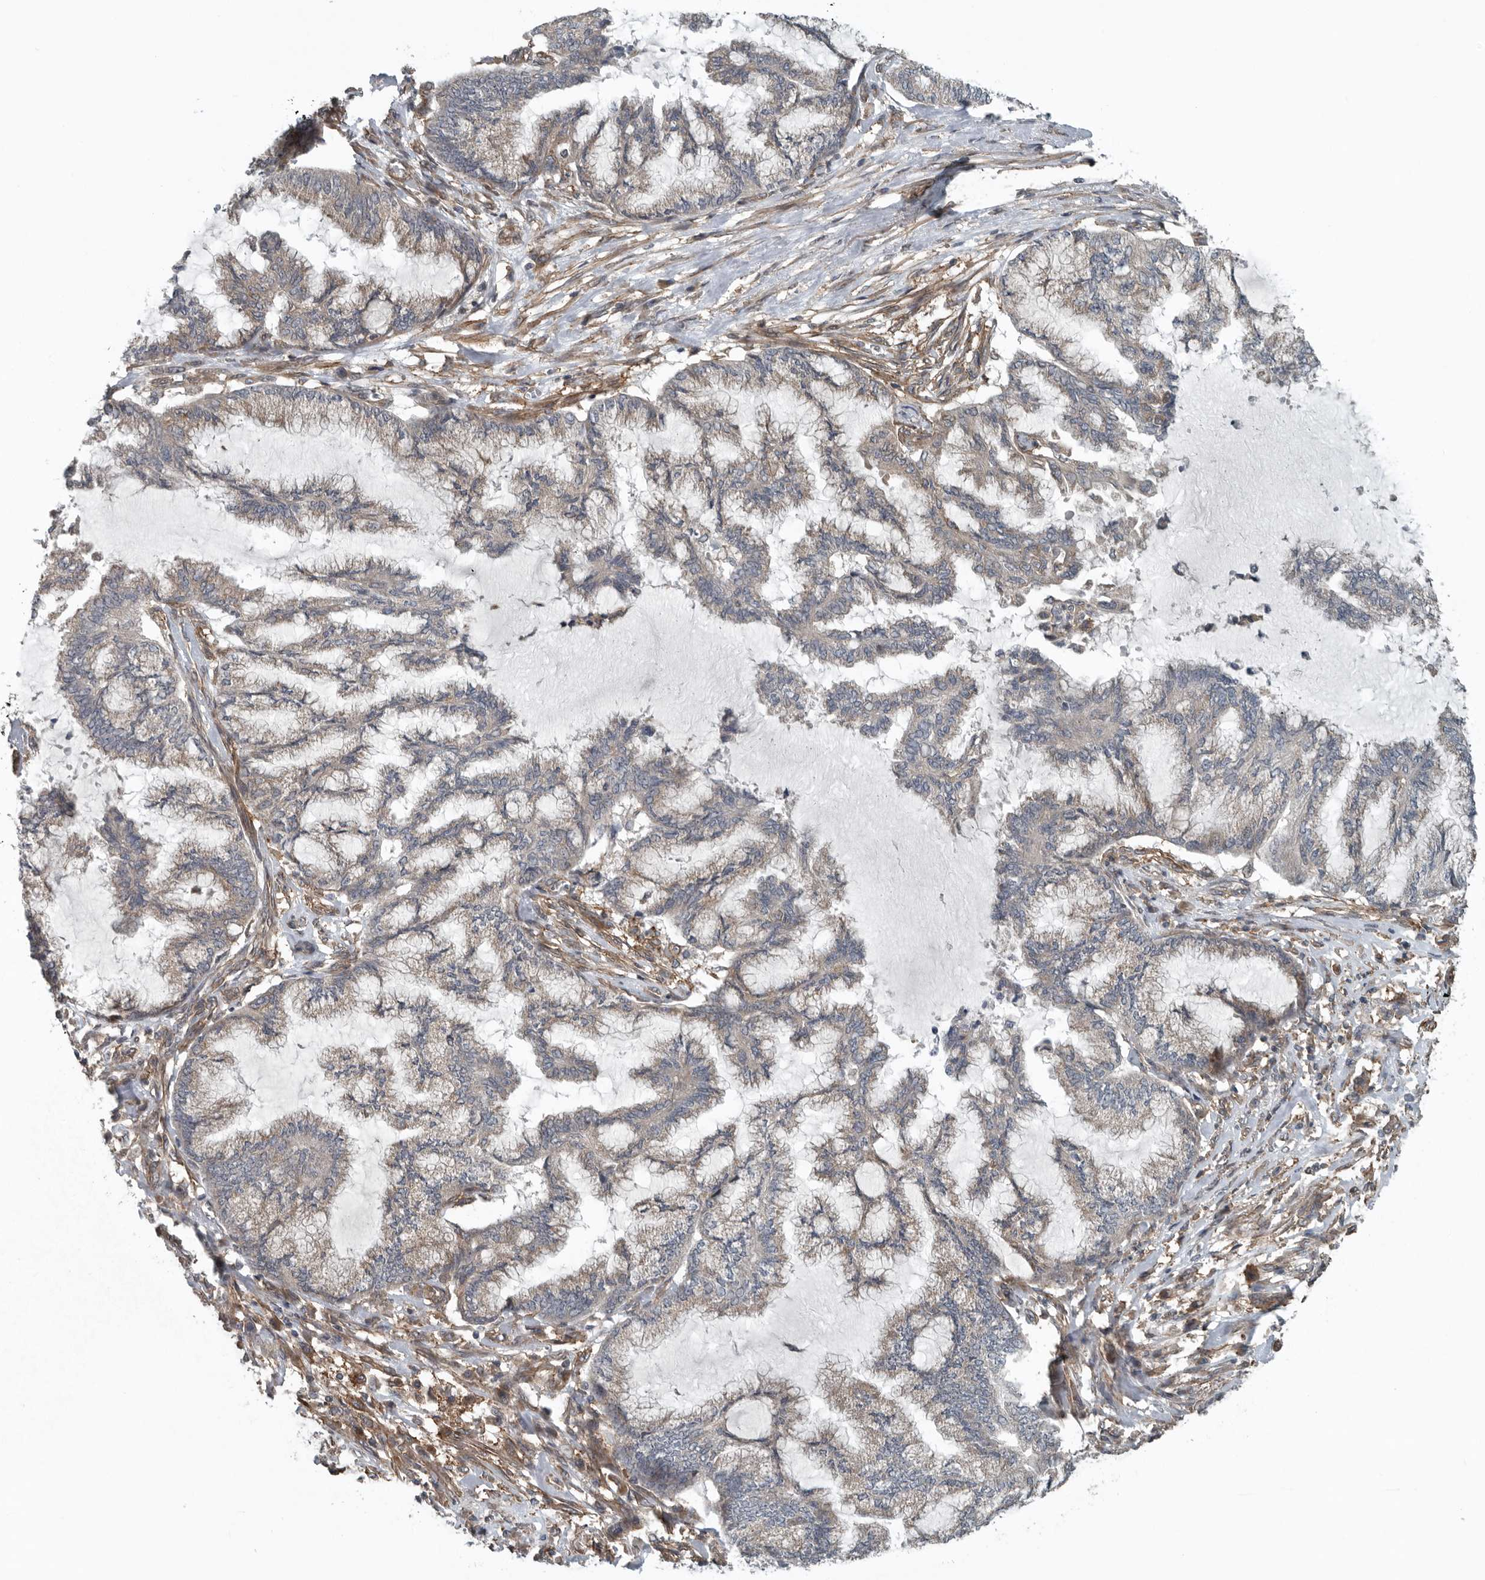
{"staining": {"intensity": "weak", "quantity": "25%-75%", "location": "cytoplasmic/membranous"}, "tissue": "endometrial cancer", "cell_type": "Tumor cells", "image_type": "cancer", "snomed": [{"axis": "morphology", "description": "Adenocarcinoma, NOS"}, {"axis": "topography", "description": "Endometrium"}], "caption": "Immunohistochemistry (DAB) staining of endometrial adenocarcinoma displays weak cytoplasmic/membranous protein expression in about 25%-75% of tumor cells.", "gene": "AMFR", "patient": {"sex": "female", "age": 86}}